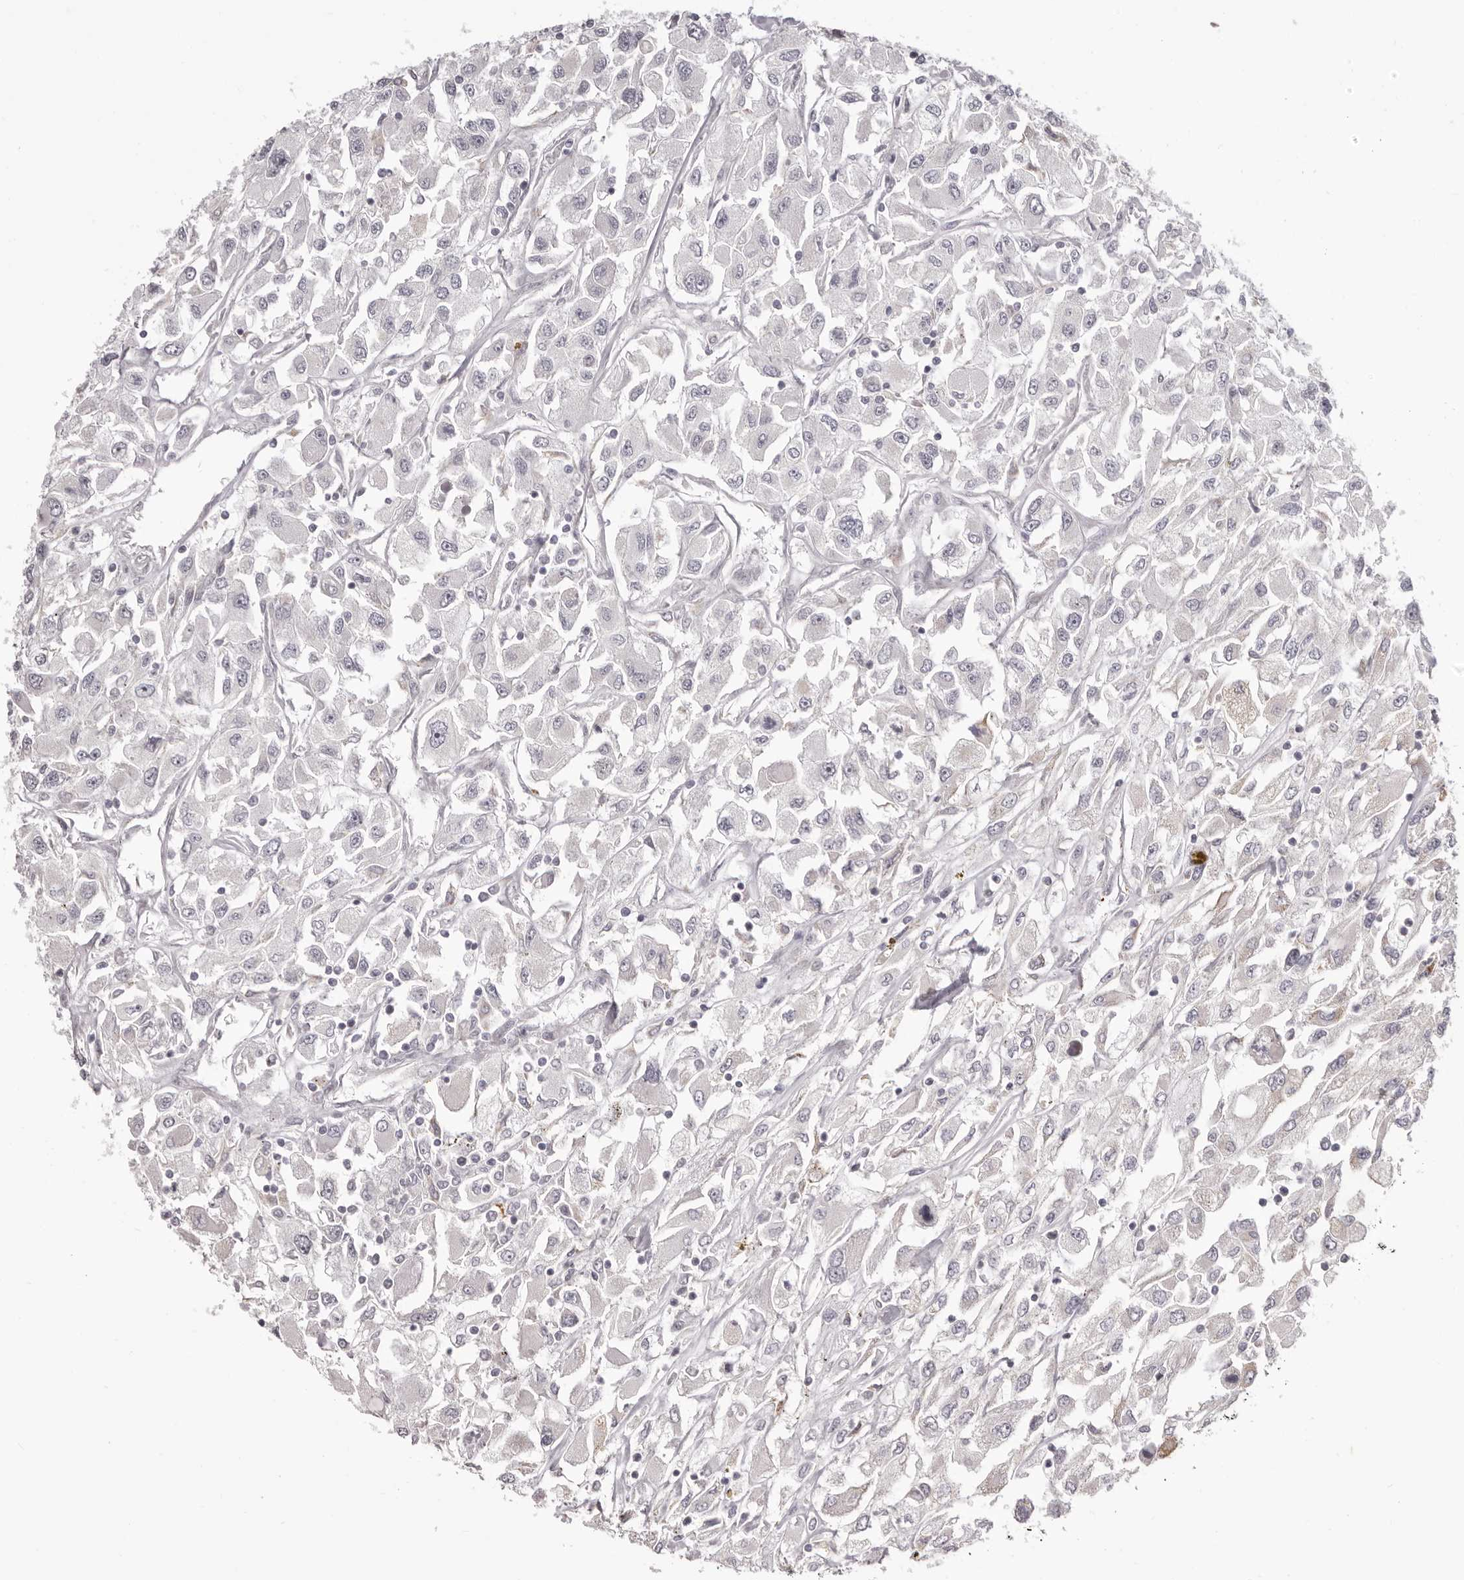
{"staining": {"intensity": "negative", "quantity": "none", "location": "none"}, "tissue": "renal cancer", "cell_type": "Tumor cells", "image_type": "cancer", "snomed": [{"axis": "morphology", "description": "Adenocarcinoma, NOS"}, {"axis": "topography", "description": "Kidney"}], "caption": "A high-resolution photomicrograph shows IHC staining of renal cancer, which exhibits no significant expression in tumor cells.", "gene": "OTUD3", "patient": {"sex": "female", "age": 52}}